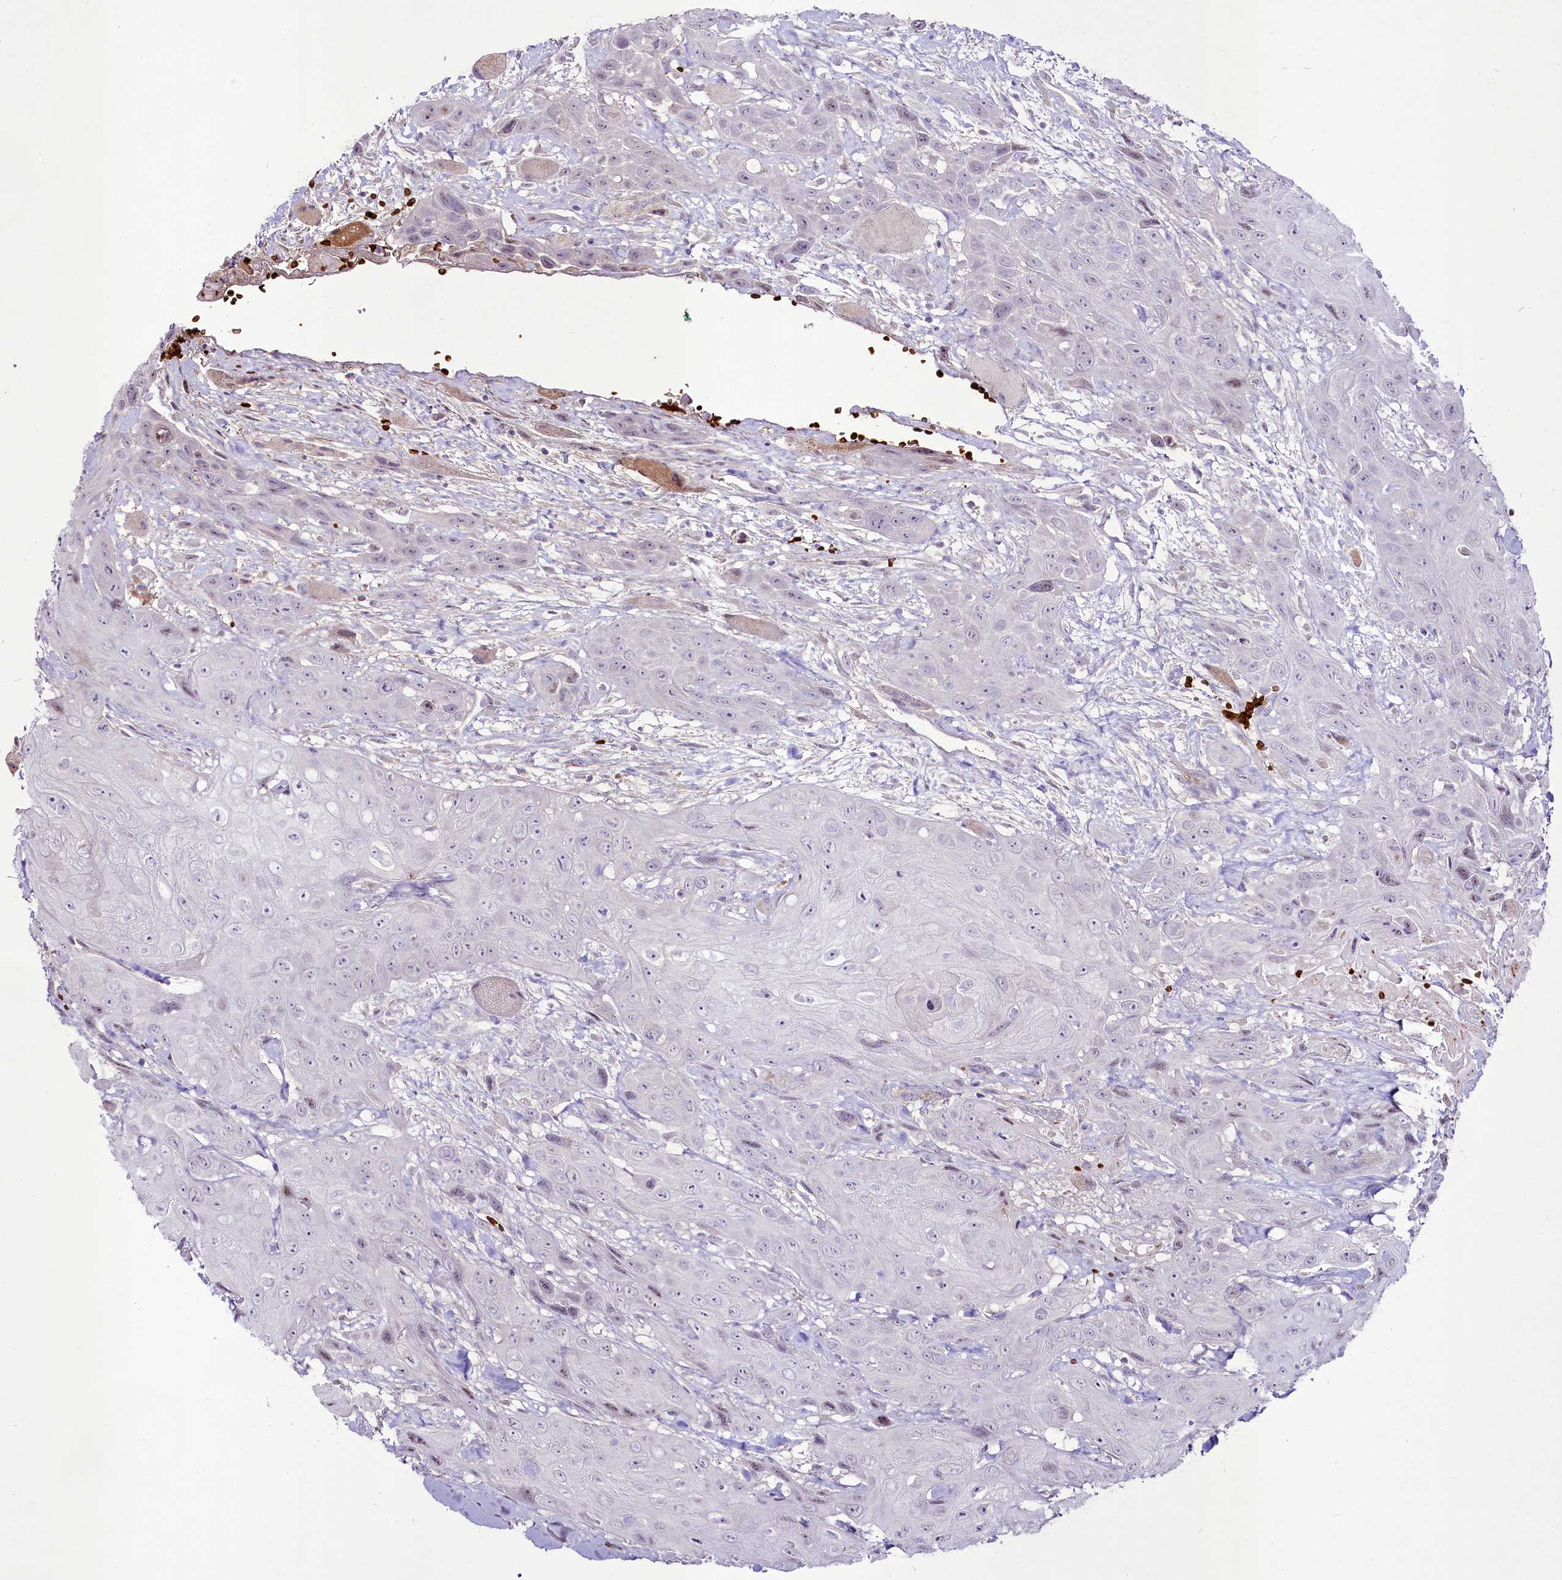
{"staining": {"intensity": "negative", "quantity": "none", "location": "none"}, "tissue": "head and neck cancer", "cell_type": "Tumor cells", "image_type": "cancer", "snomed": [{"axis": "morphology", "description": "Squamous cell carcinoma, NOS"}, {"axis": "topography", "description": "Head-Neck"}], "caption": "Immunohistochemistry micrograph of neoplastic tissue: human squamous cell carcinoma (head and neck) stained with DAB (3,3'-diaminobenzidine) shows no significant protein staining in tumor cells. (Immunohistochemistry, brightfield microscopy, high magnification).", "gene": "SUSD3", "patient": {"sex": "male", "age": 81}}